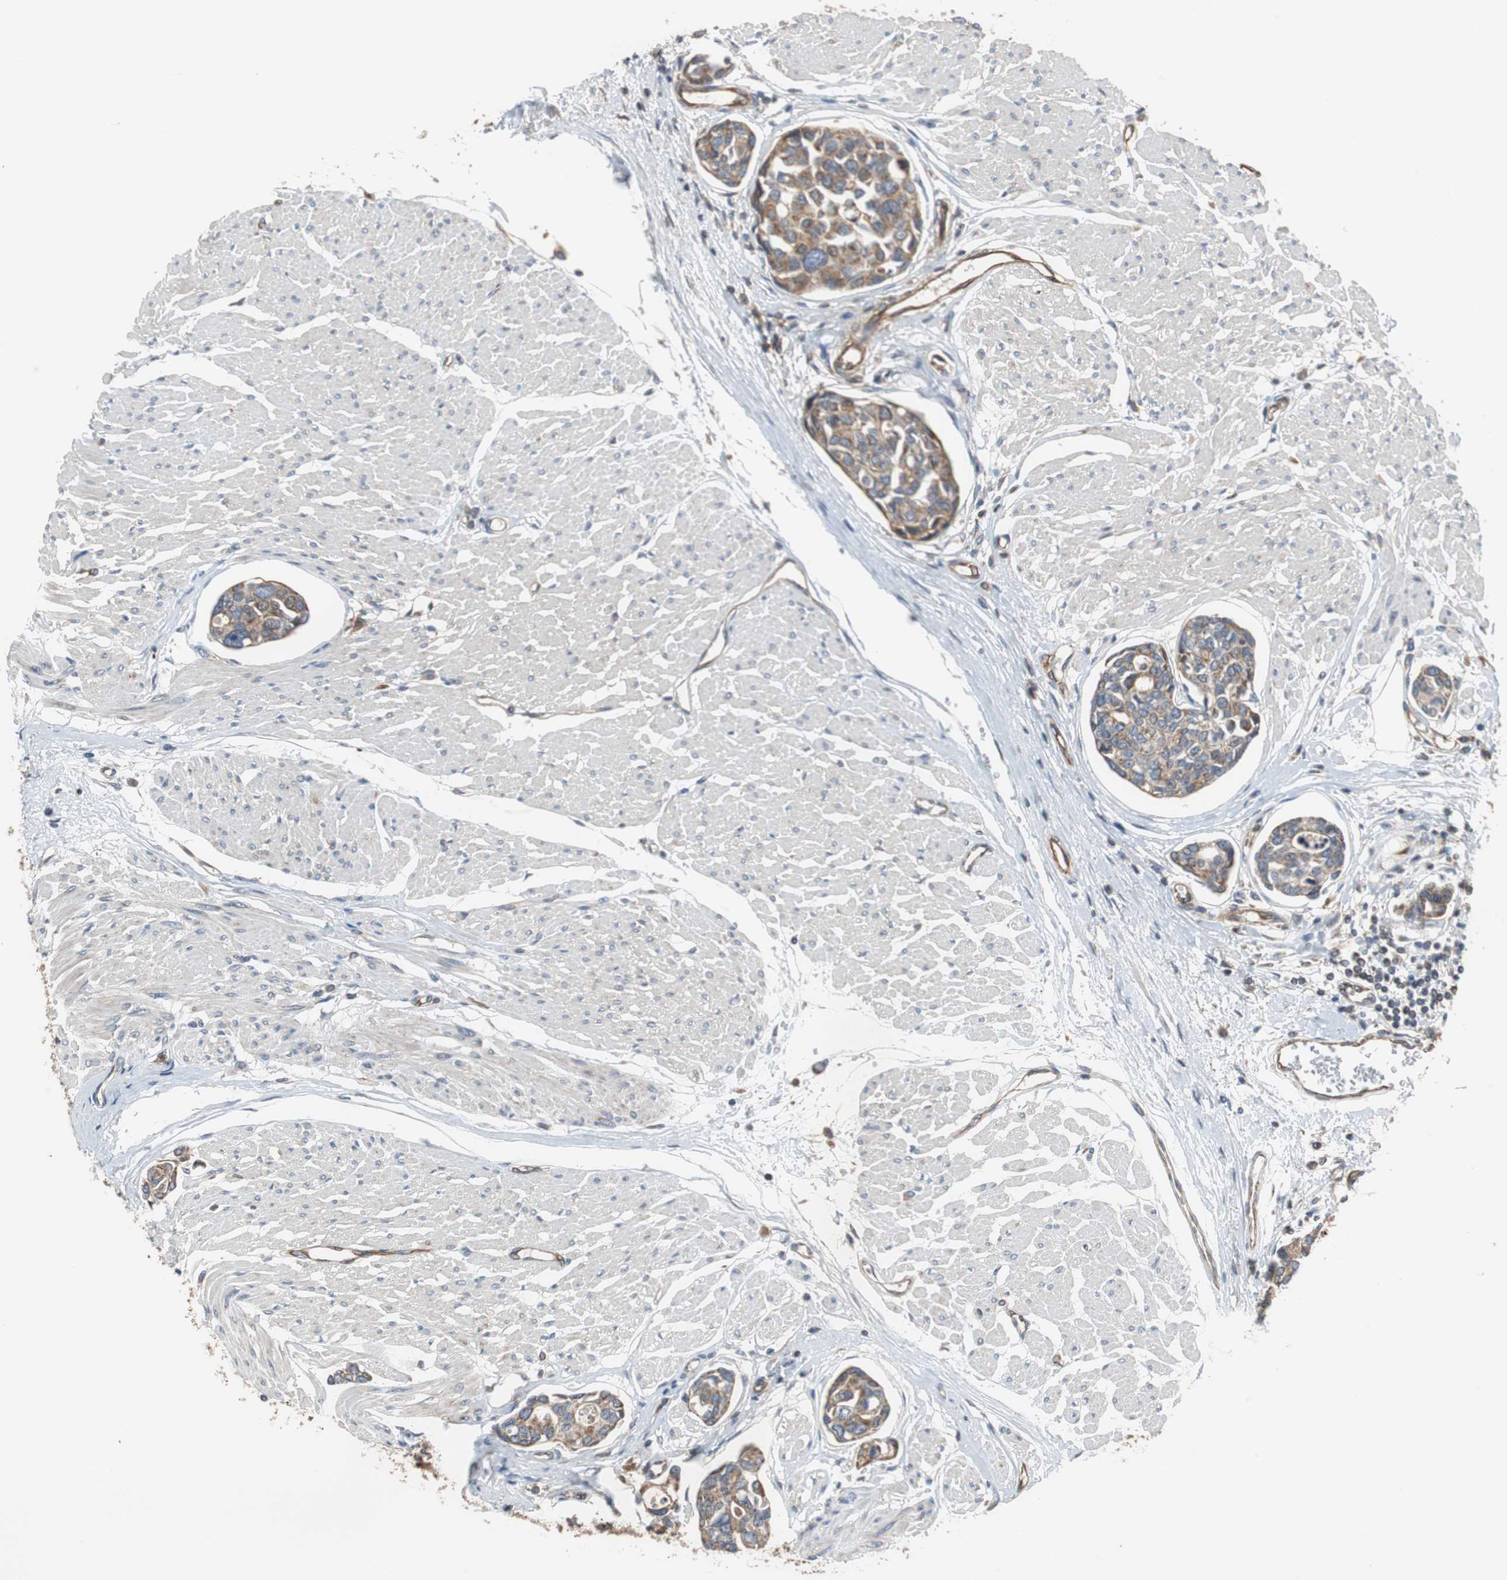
{"staining": {"intensity": "moderate", "quantity": ">75%", "location": "cytoplasmic/membranous"}, "tissue": "urothelial cancer", "cell_type": "Tumor cells", "image_type": "cancer", "snomed": [{"axis": "morphology", "description": "Urothelial carcinoma, High grade"}, {"axis": "topography", "description": "Urinary bladder"}], "caption": "Approximately >75% of tumor cells in human high-grade urothelial carcinoma exhibit moderate cytoplasmic/membranous protein staining as visualized by brown immunohistochemical staining.", "gene": "ACTR3", "patient": {"sex": "male", "age": 78}}